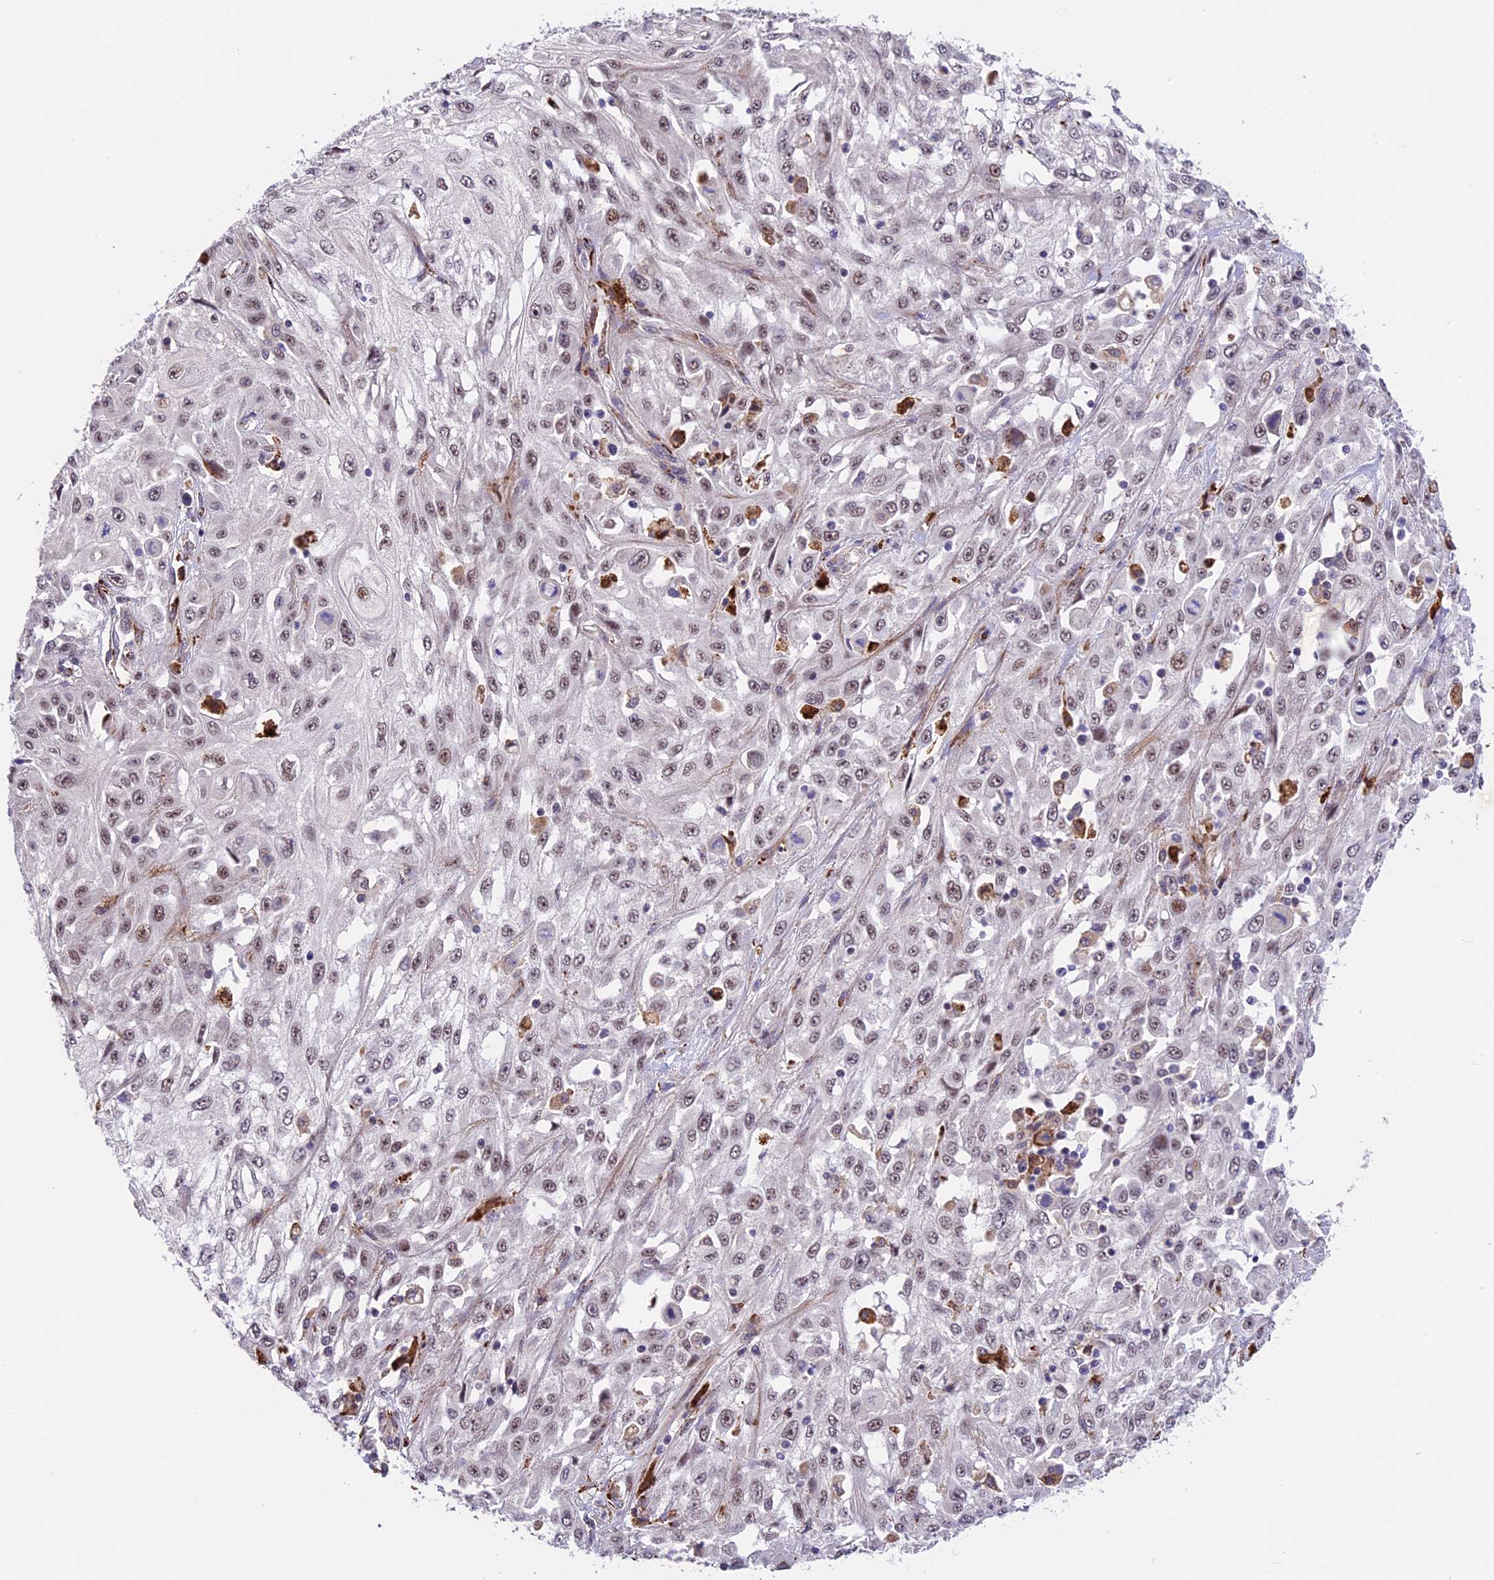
{"staining": {"intensity": "weak", "quantity": "25%-75%", "location": "nuclear"}, "tissue": "skin cancer", "cell_type": "Tumor cells", "image_type": "cancer", "snomed": [{"axis": "morphology", "description": "Squamous cell carcinoma, NOS"}, {"axis": "morphology", "description": "Squamous cell carcinoma, metastatic, NOS"}, {"axis": "topography", "description": "Skin"}, {"axis": "topography", "description": "Lymph node"}], "caption": "This is a photomicrograph of IHC staining of skin cancer, which shows weak positivity in the nuclear of tumor cells.", "gene": "FBXO45", "patient": {"sex": "male", "age": 75}}